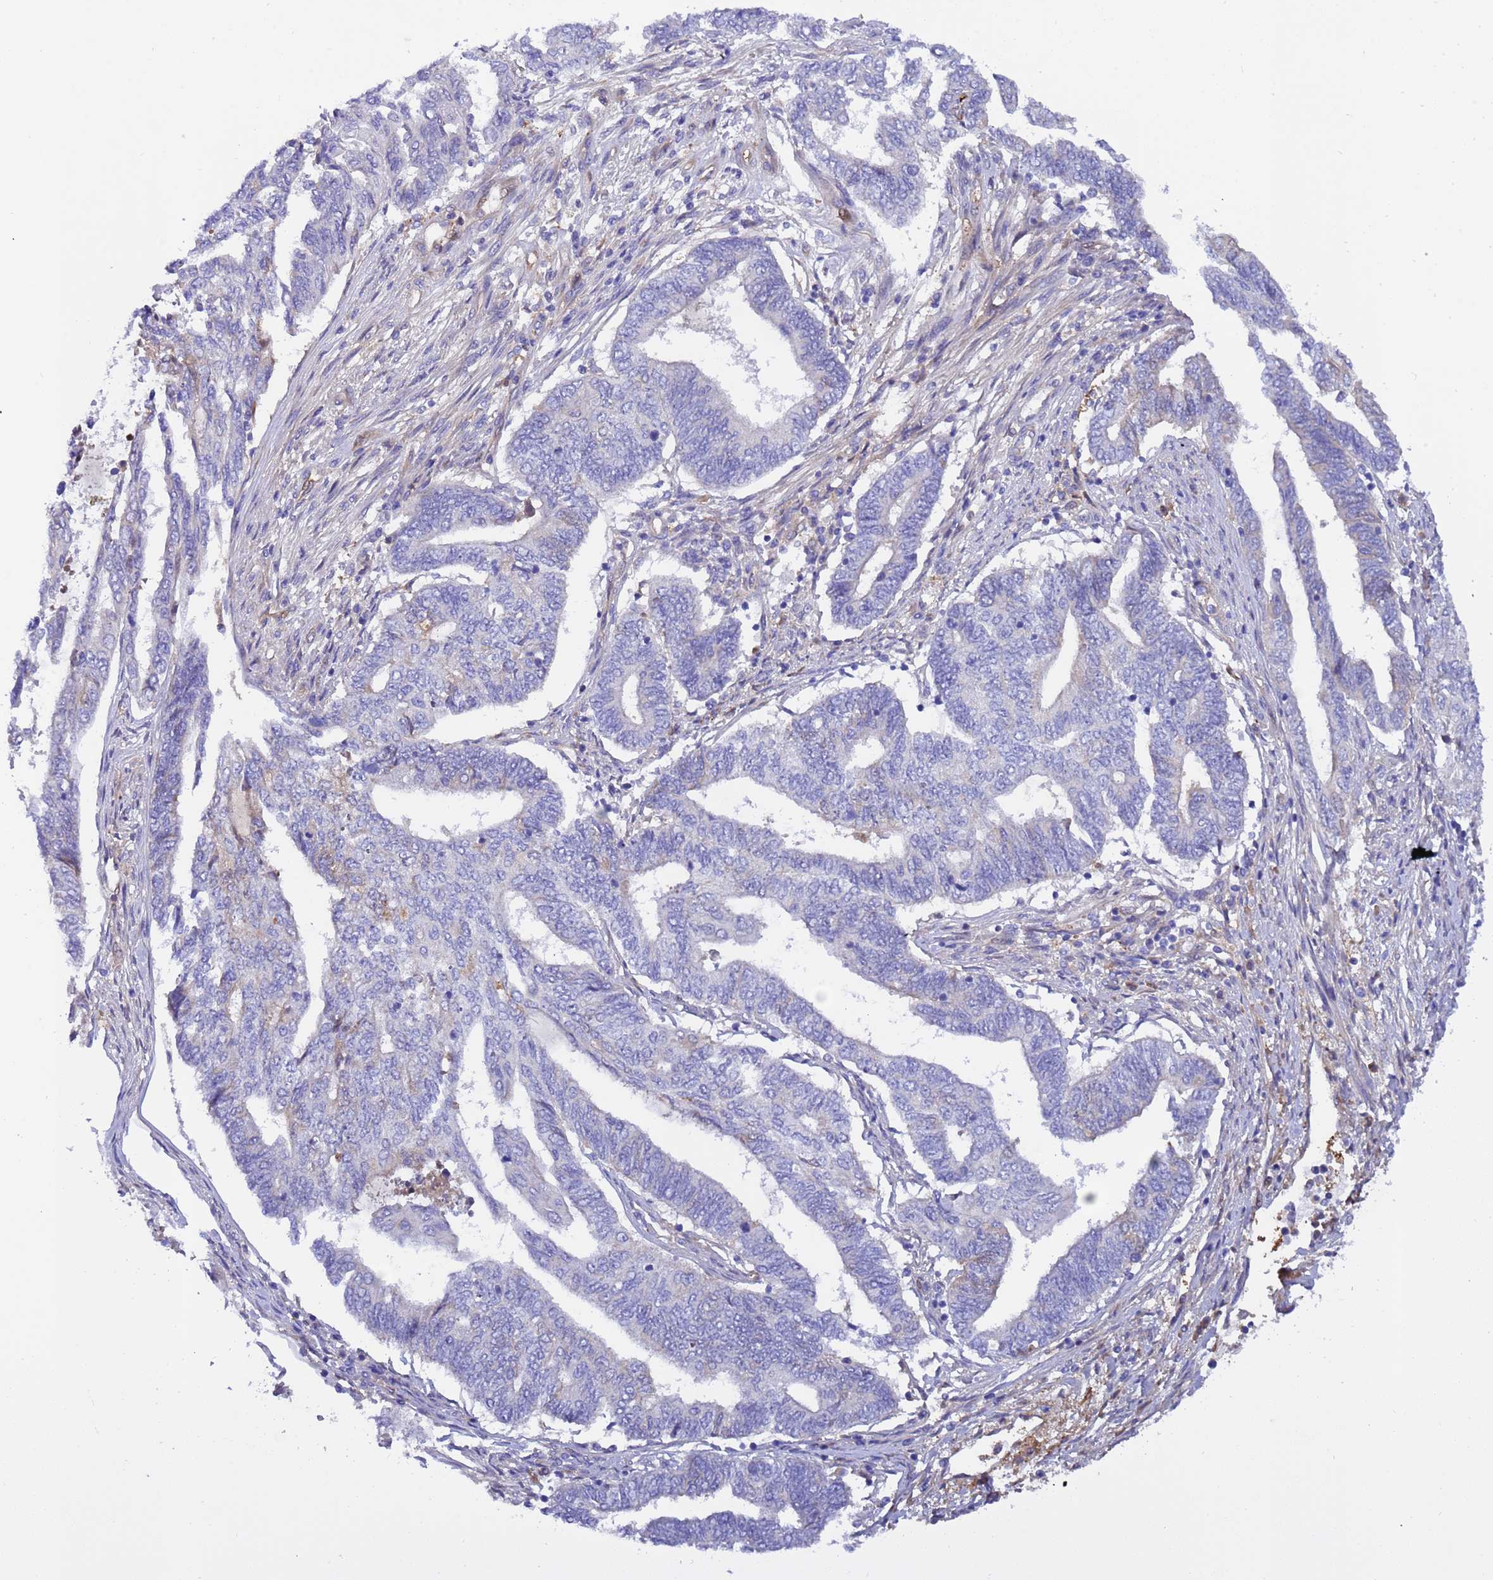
{"staining": {"intensity": "negative", "quantity": "none", "location": "none"}, "tissue": "endometrial cancer", "cell_type": "Tumor cells", "image_type": "cancer", "snomed": [{"axis": "morphology", "description": "Adenocarcinoma, NOS"}, {"axis": "topography", "description": "Uterus"}, {"axis": "topography", "description": "Endometrium"}], "caption": "DAB immunohistochemical staining of human adenocarcinoma (endometrial) demonstrates no significant positivity in tumor cells. The staining is performed using DAB (3,3'-diaminobenzidine) brown chromogen with nuclei counter-stained in using hematoxylin.", "gene": "FOXRED1", "patient": {"sex": "female", "age": 70}}